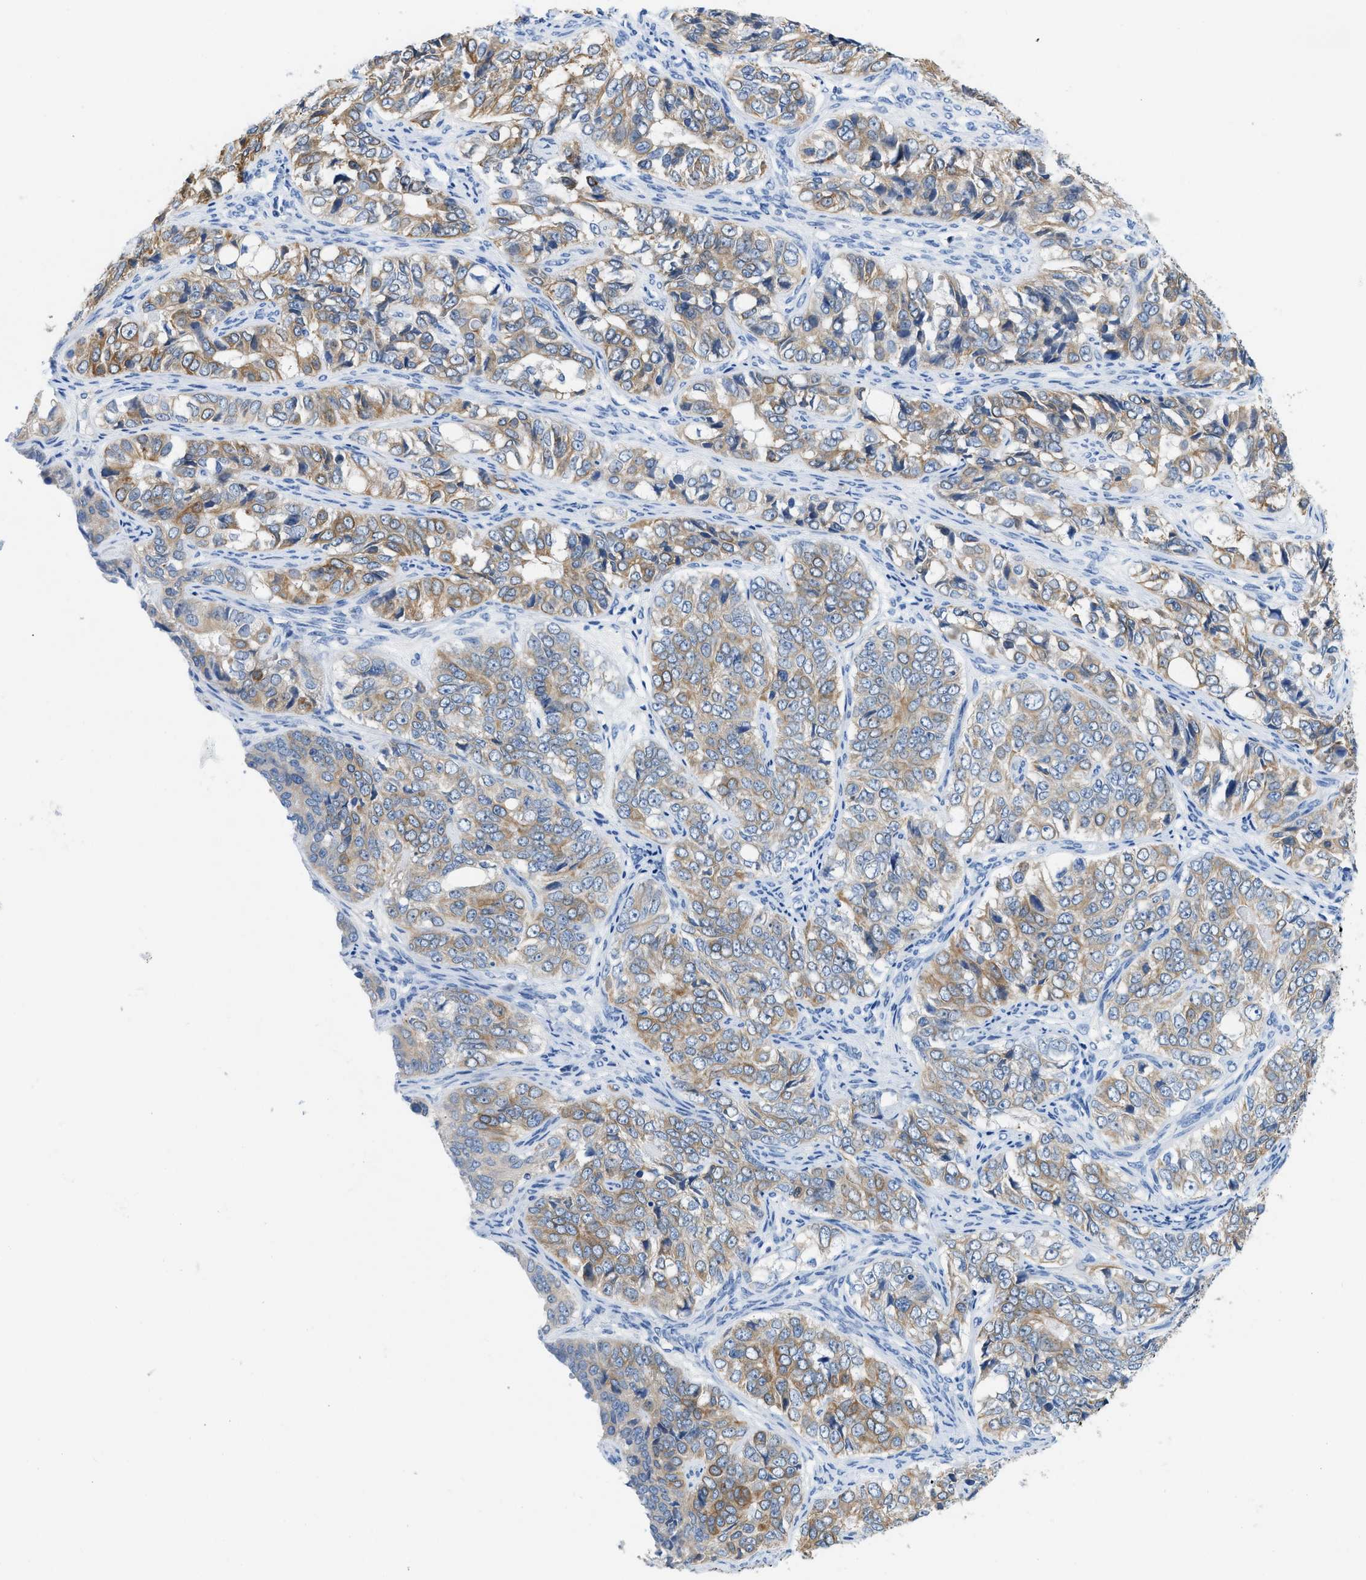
{"staining": {"intensity": "moderate", "quantity": ">75%", "location": "cytoplasmic/membranous"}, "tissue": "ovarian cancer", "cell_type": "Tumor cells", "image_type": "cancer", "snomed": [{"axis": "morphology", "description": "Carcinoma, endometroid"}, {"axis": "topography", "description": "Ovary"}], "caption": "This histopathology image demonstrates ovarian endometroid carcinoma stained with immunohistochemistry to label a protein in brown. The cytoplasmic/membranous of tumor cells show moderate positivity for the protein. Nuclei are counter-stained blue.", "gene": "BPGM", "patient": {"sex": "female", "age": 51}}